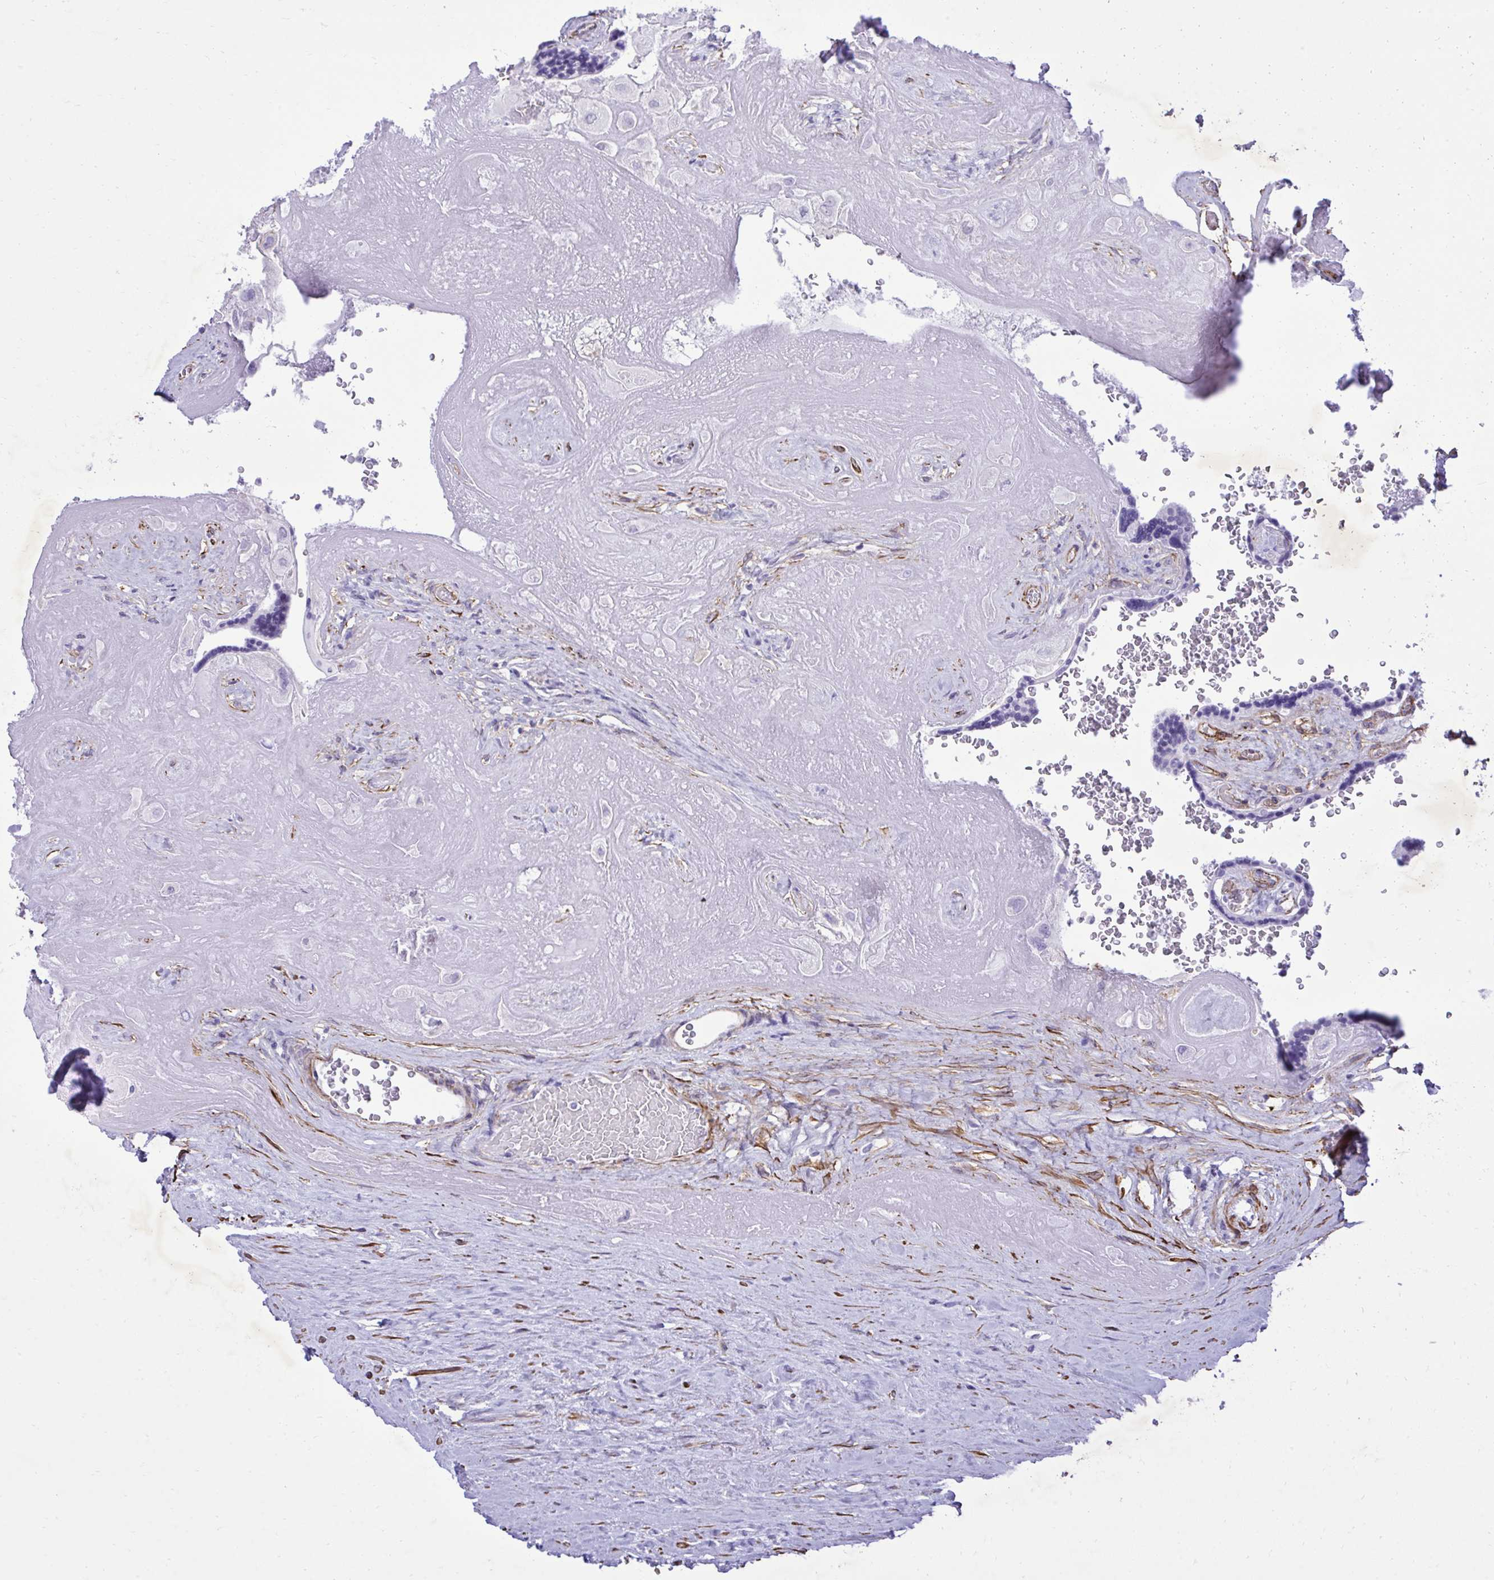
{"staining": {"intensity": "negative", "quantity": "none", "location": "none"}, "tissue": "placenta", "cell_type": "Decidual cells", "image_type": "normal", "snomed": [{"axis": "morphology", "description": "Normal tissue, NOS"}, {"axis": "topography", "description": "Placenta"}], "caption": "DAB (3,3'-diaminobenzidine) immunohistochemical staining of normal human placenta shows no significant staining in decidual cells. (DAB (3,3'-diaminobenzidine) immunohistochemistry (IHC) with hematoxylin counter stain).", "gene": "PITPNM3", "patient": {"sex": "female", "age": 32}}